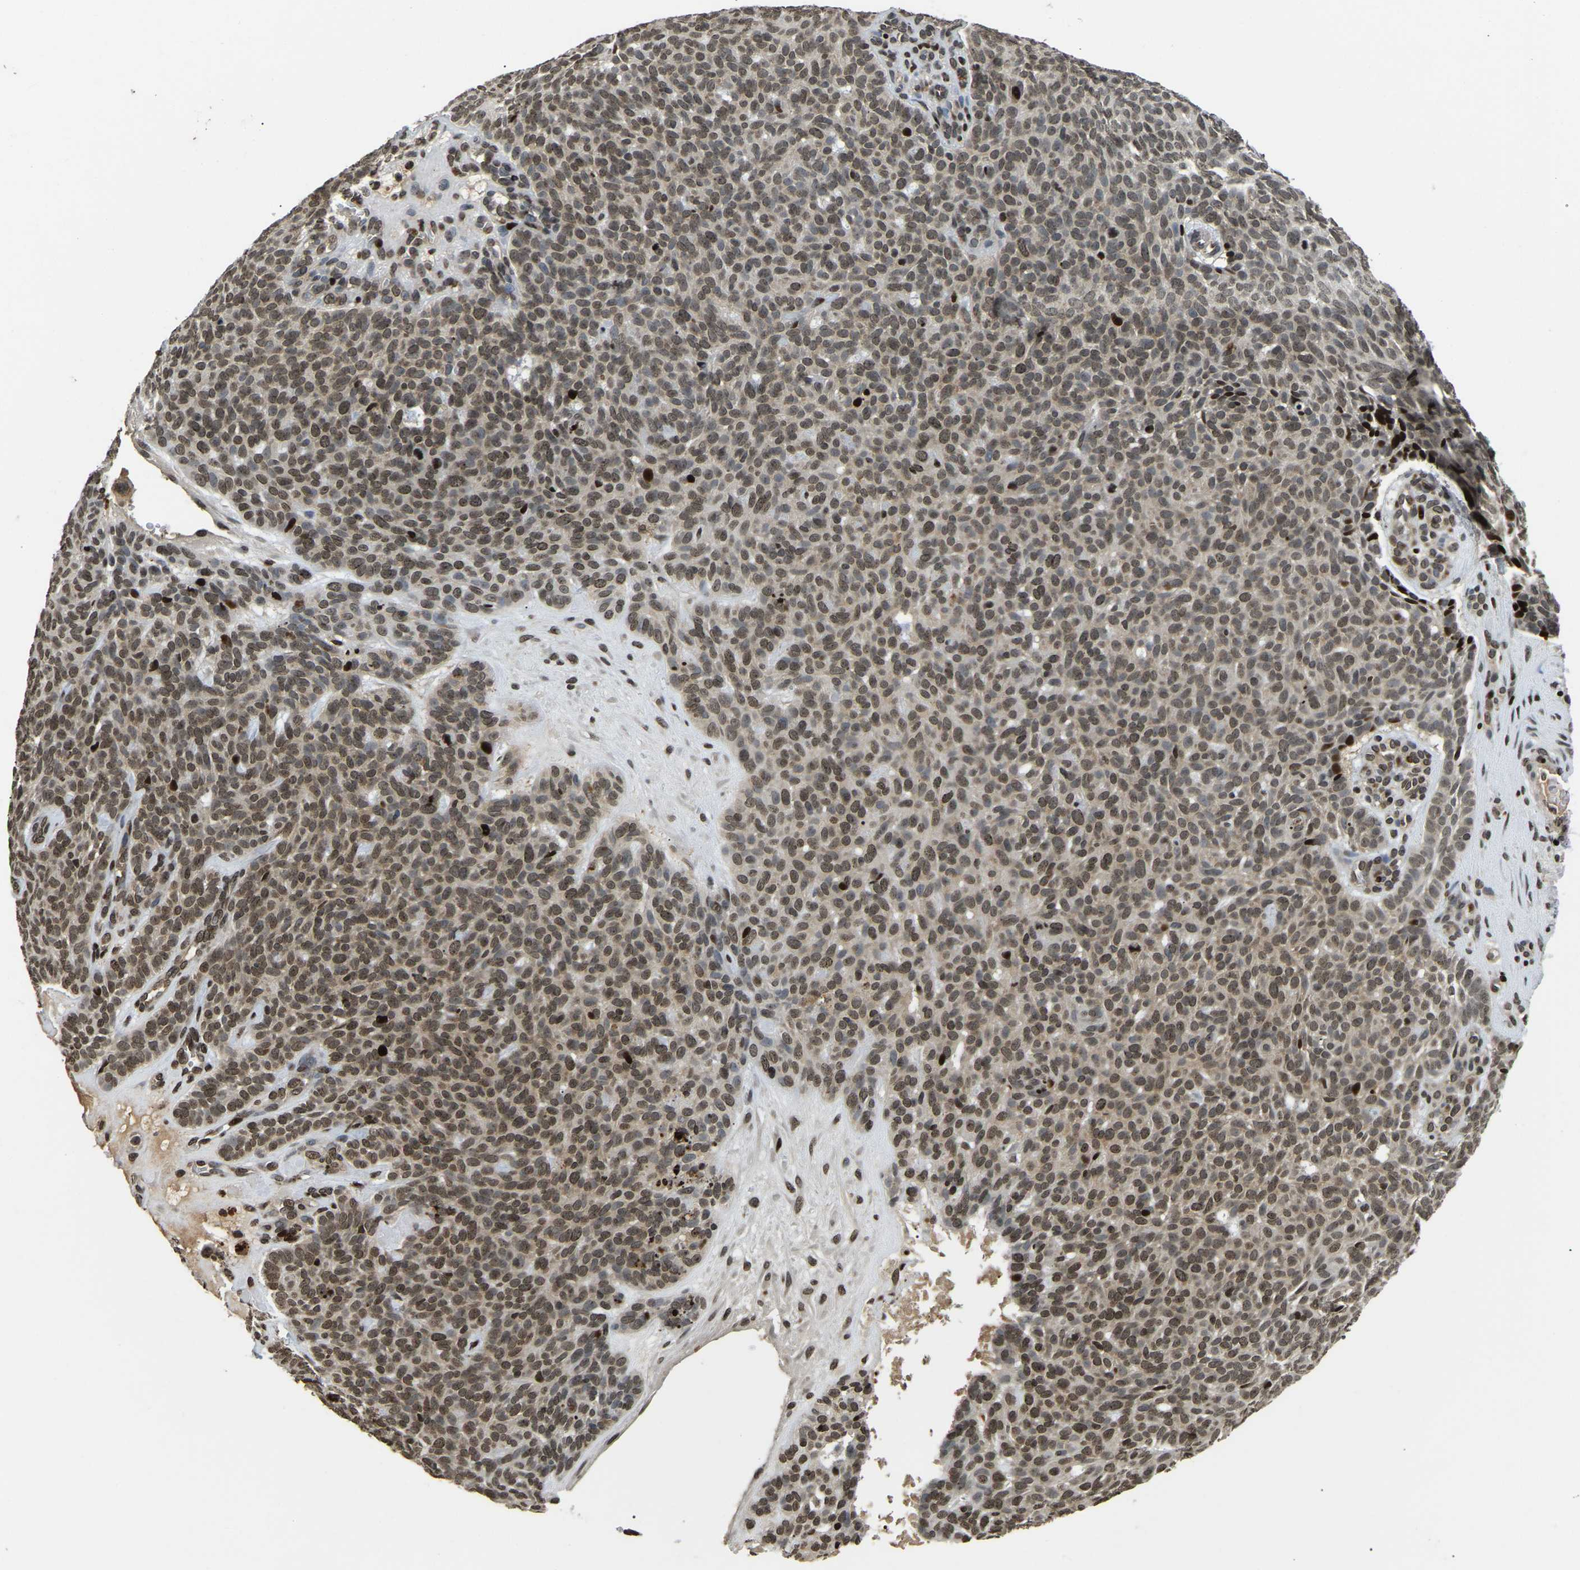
{"staining": {"intensity": "moderate", "quantity": ">75%", "location": "nuclear"}, "tissue": "skin cancer", "cell_type": "Tumor cells", "image_type": "cancer", "snomed": [{"axis": "morphology", "description": "Basal cell carcinoma"}, {"axis": "topography", "description": "Skin"}], "caption": "Immunohistochemistry (DAB (3,3'-diaminobenzidine)) staining of human skin basal cell carcinoma reveals moderate nuclear protein staining in about >75% of tumor cells.", "gene": "LRRC61", "patient": {"sex": "male", "age": 61}}